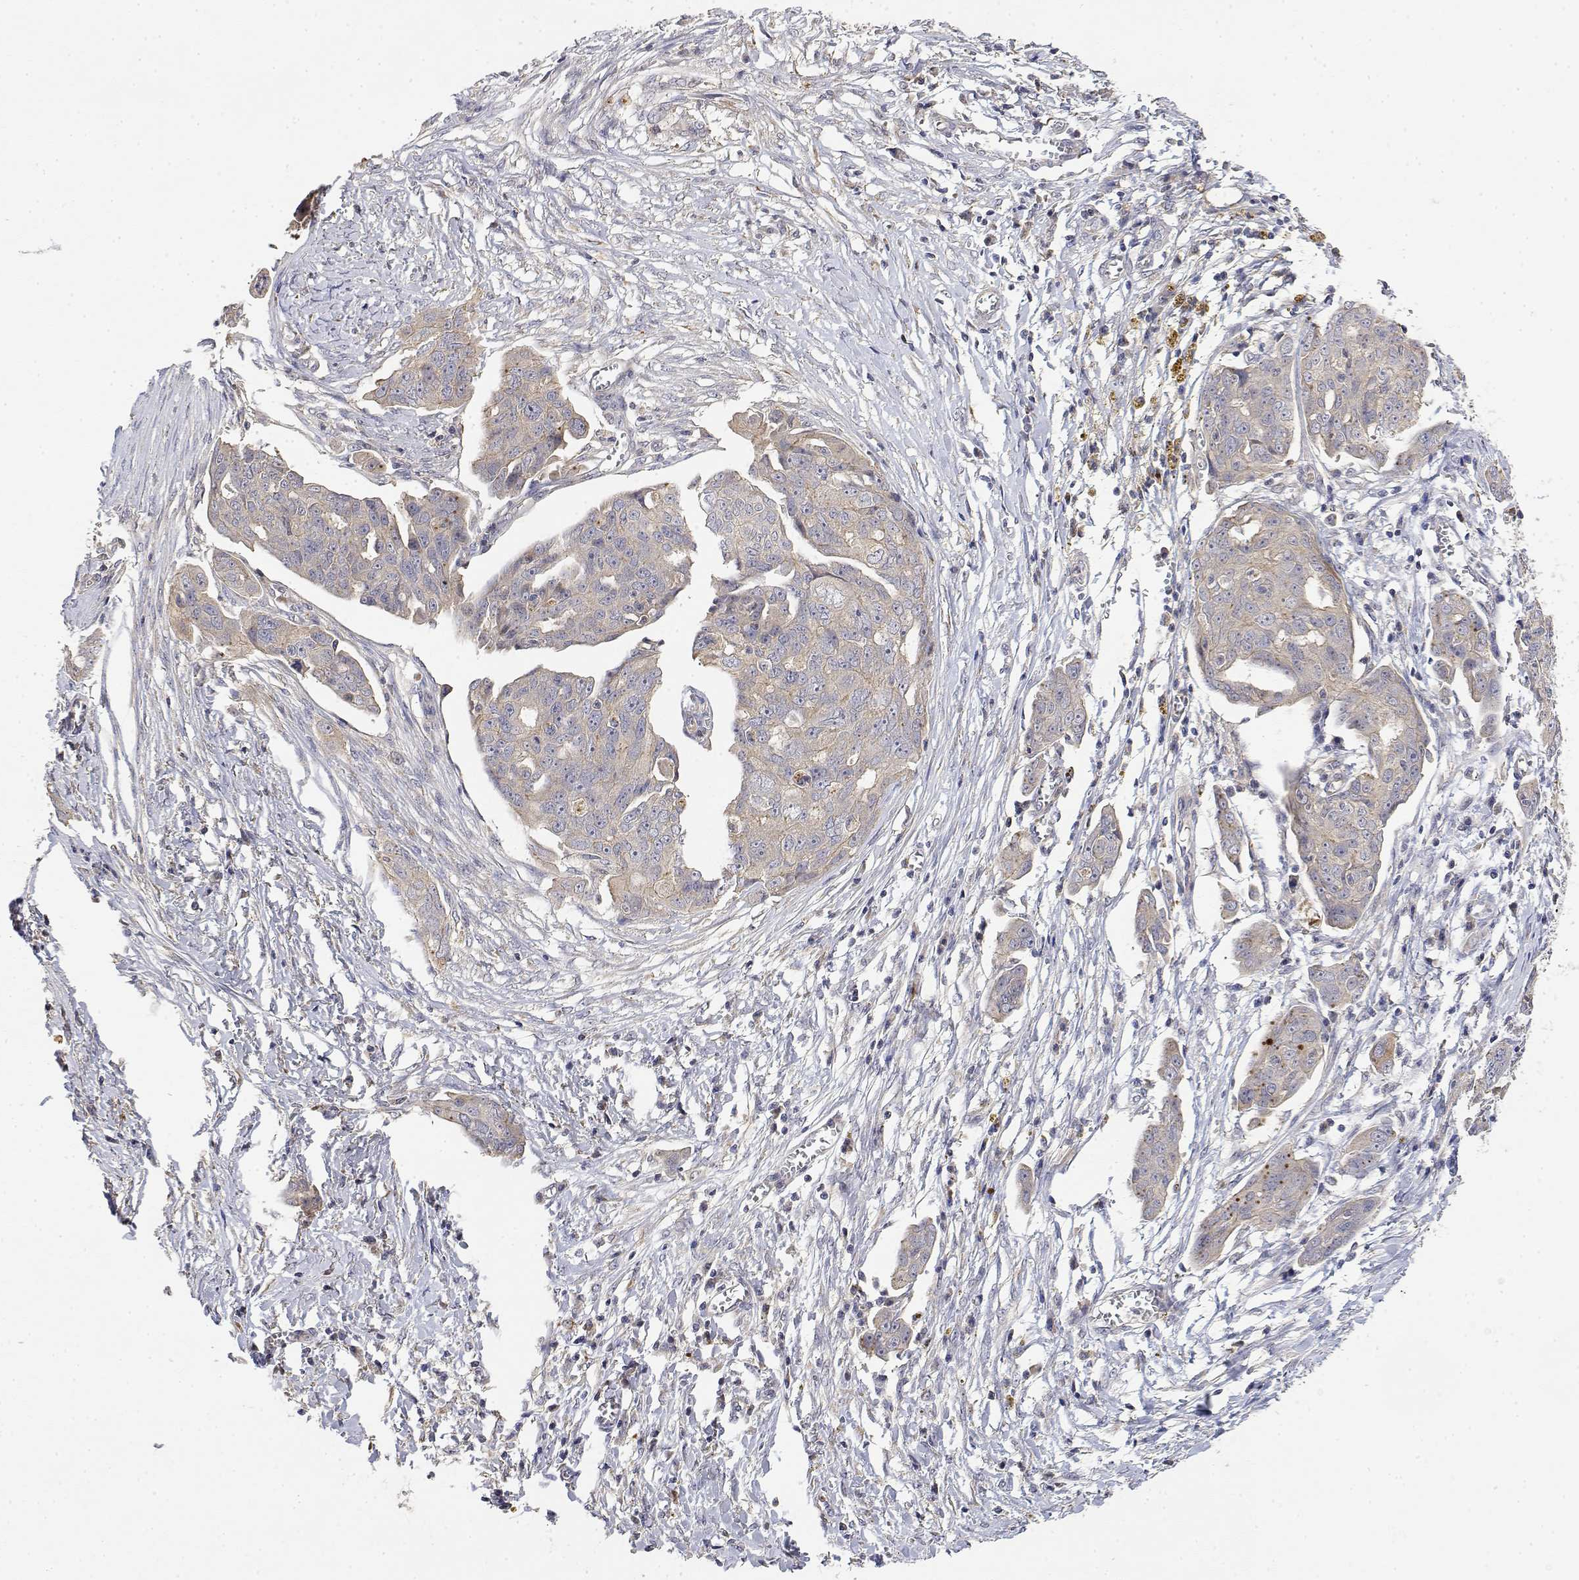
{"staining": {"intensity": "negative", "quantity": "none", "location": "none"}, "tissue": "ovarian cancer", "cell_type": "Tumor cells", "image_type": "cancer", "snomed": [{"axis": "morphology", "description": "Carcinoma, endometroid"}, {"axis": "topography", "description": "Ovary"}], "caption": "Tumor cells are negative for protein expression in human ovarian cancer.", "gene": "LONRF3", "patient": {"sex": "female", "age": 70}}